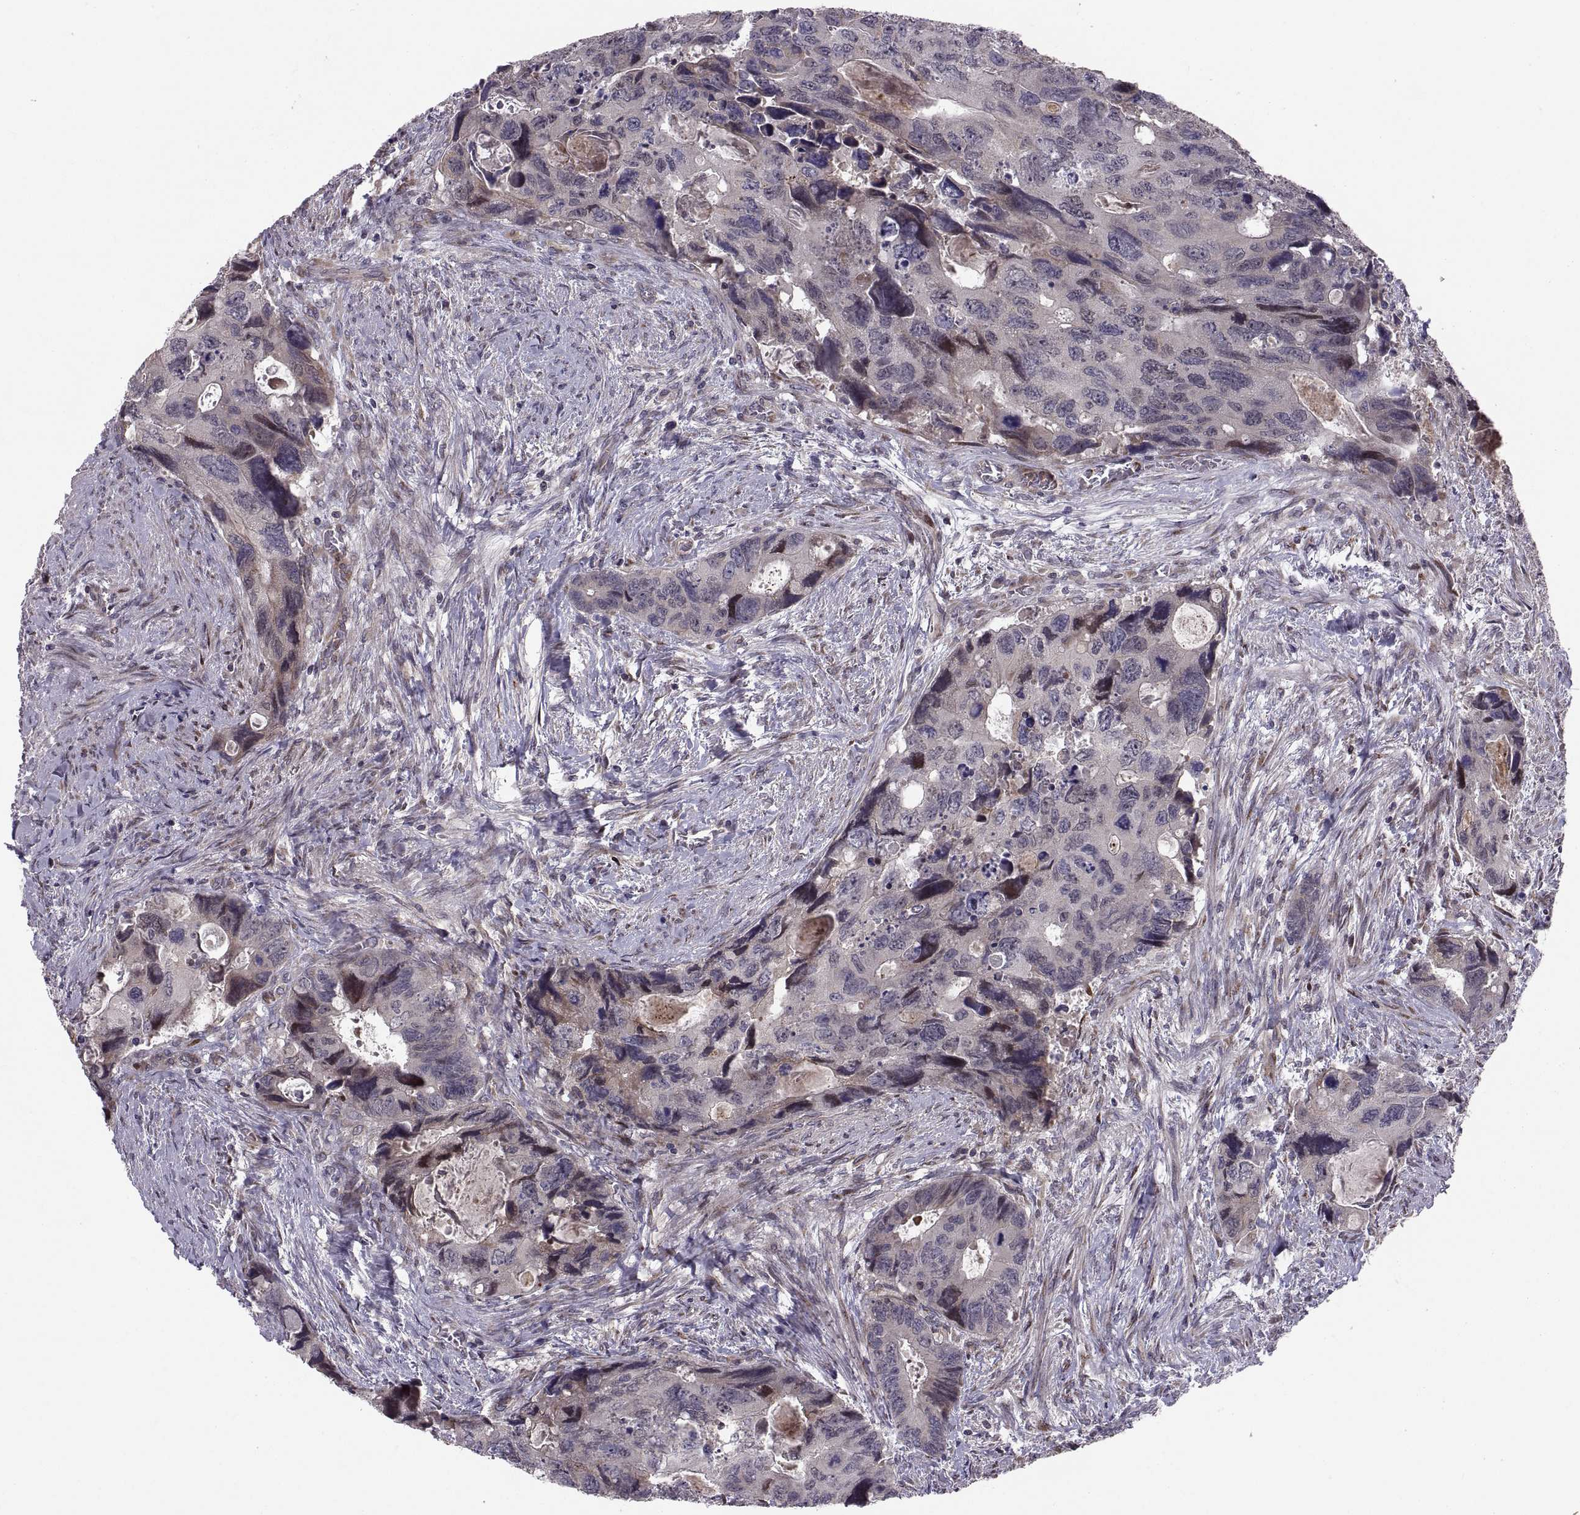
{"staining": {"intensity": "weak", "quantity": "<25%", "location": "cytoplasmic/membranous"}, "tissue": "colorectal cancer", "cell_type": "Tumor cells", "image_type": "cancer", "snomed": [{"axis": "morphology", "description": "Adenocarcinoma, NOS"}, {"axis": "topography", "description": "Rectum"}], "caption": "Immunohistochemical staining of human colorectal cancer (adenocarcinoma) shows no significant expression in tumor cells.", "gene": "TESC", "patient": {"sex": "male", "age": 62}}